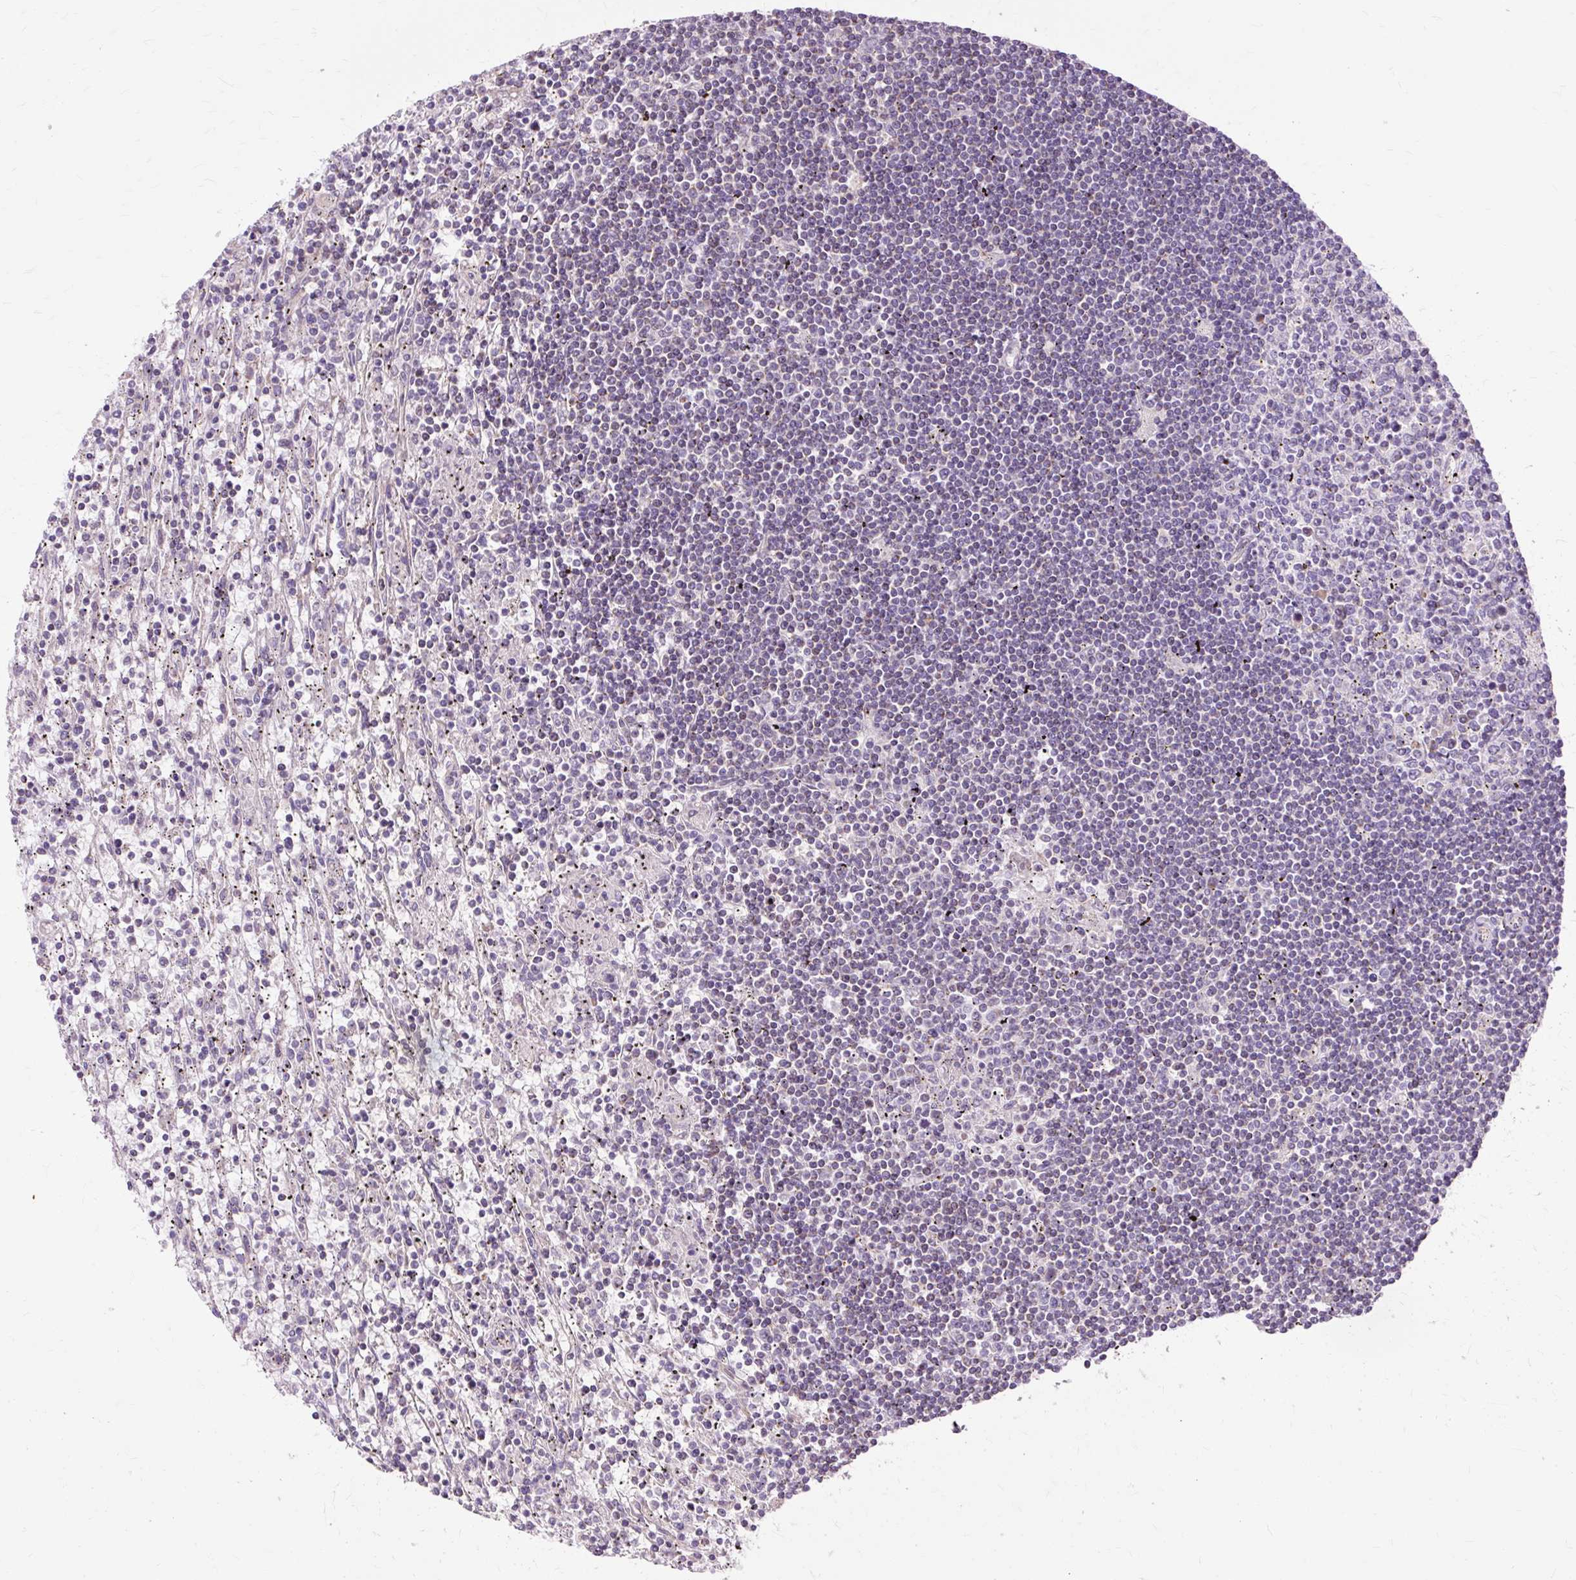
{"staining": {"intensity": "negative", "quantity": "none", "location": "none"}, "tissue": "lymphoma", "cell_type": "Tumor cells", "image_type": "cancer", "snomed": [{"axis": "morphology", "description": "Malignant lymphoma, non-Hodgkin's type, Low grade"}, {"axis": "topography", "description": "Spleen"}], "caption": "Lymphoma was stained to show a protein in brown. There is no significant staining in tumor cells.", "gene": "PDZD2", "patient": {"sex": "male", "age": 76}}